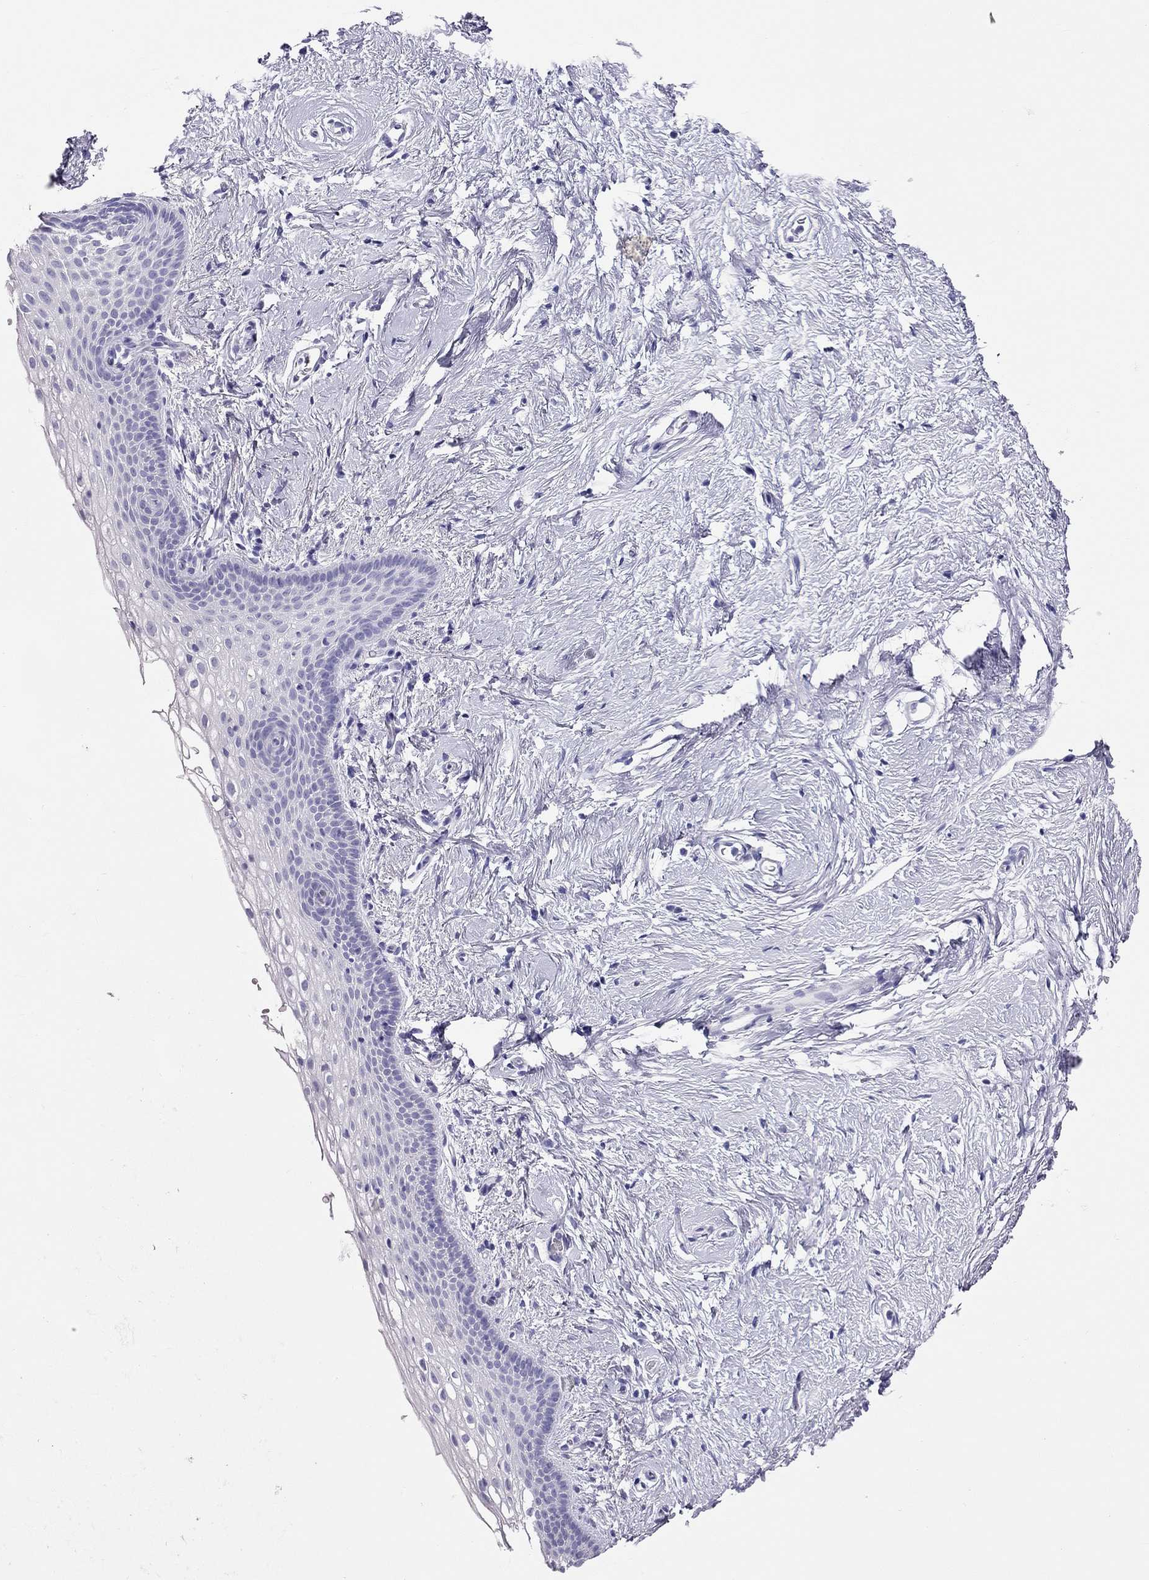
{"staining": {"intensity": "negative", "quantity": "none", "location": "none"}, "tissue": "vagina", "cell_type": "Squamous epithelial cells", "image_type": "normal", "snomed": [{"axis": "morphology", "description": "Normal tissue, NOS"}, {"axis": "topography", "description": "Vagina"}], "caption": "Vagina stained for a protein using immunohistochemistry (IHC) shows no positivity squamous epithelial cells.", "gene": "PSMB11", "patient": {"sex": "female", "age": 61}}